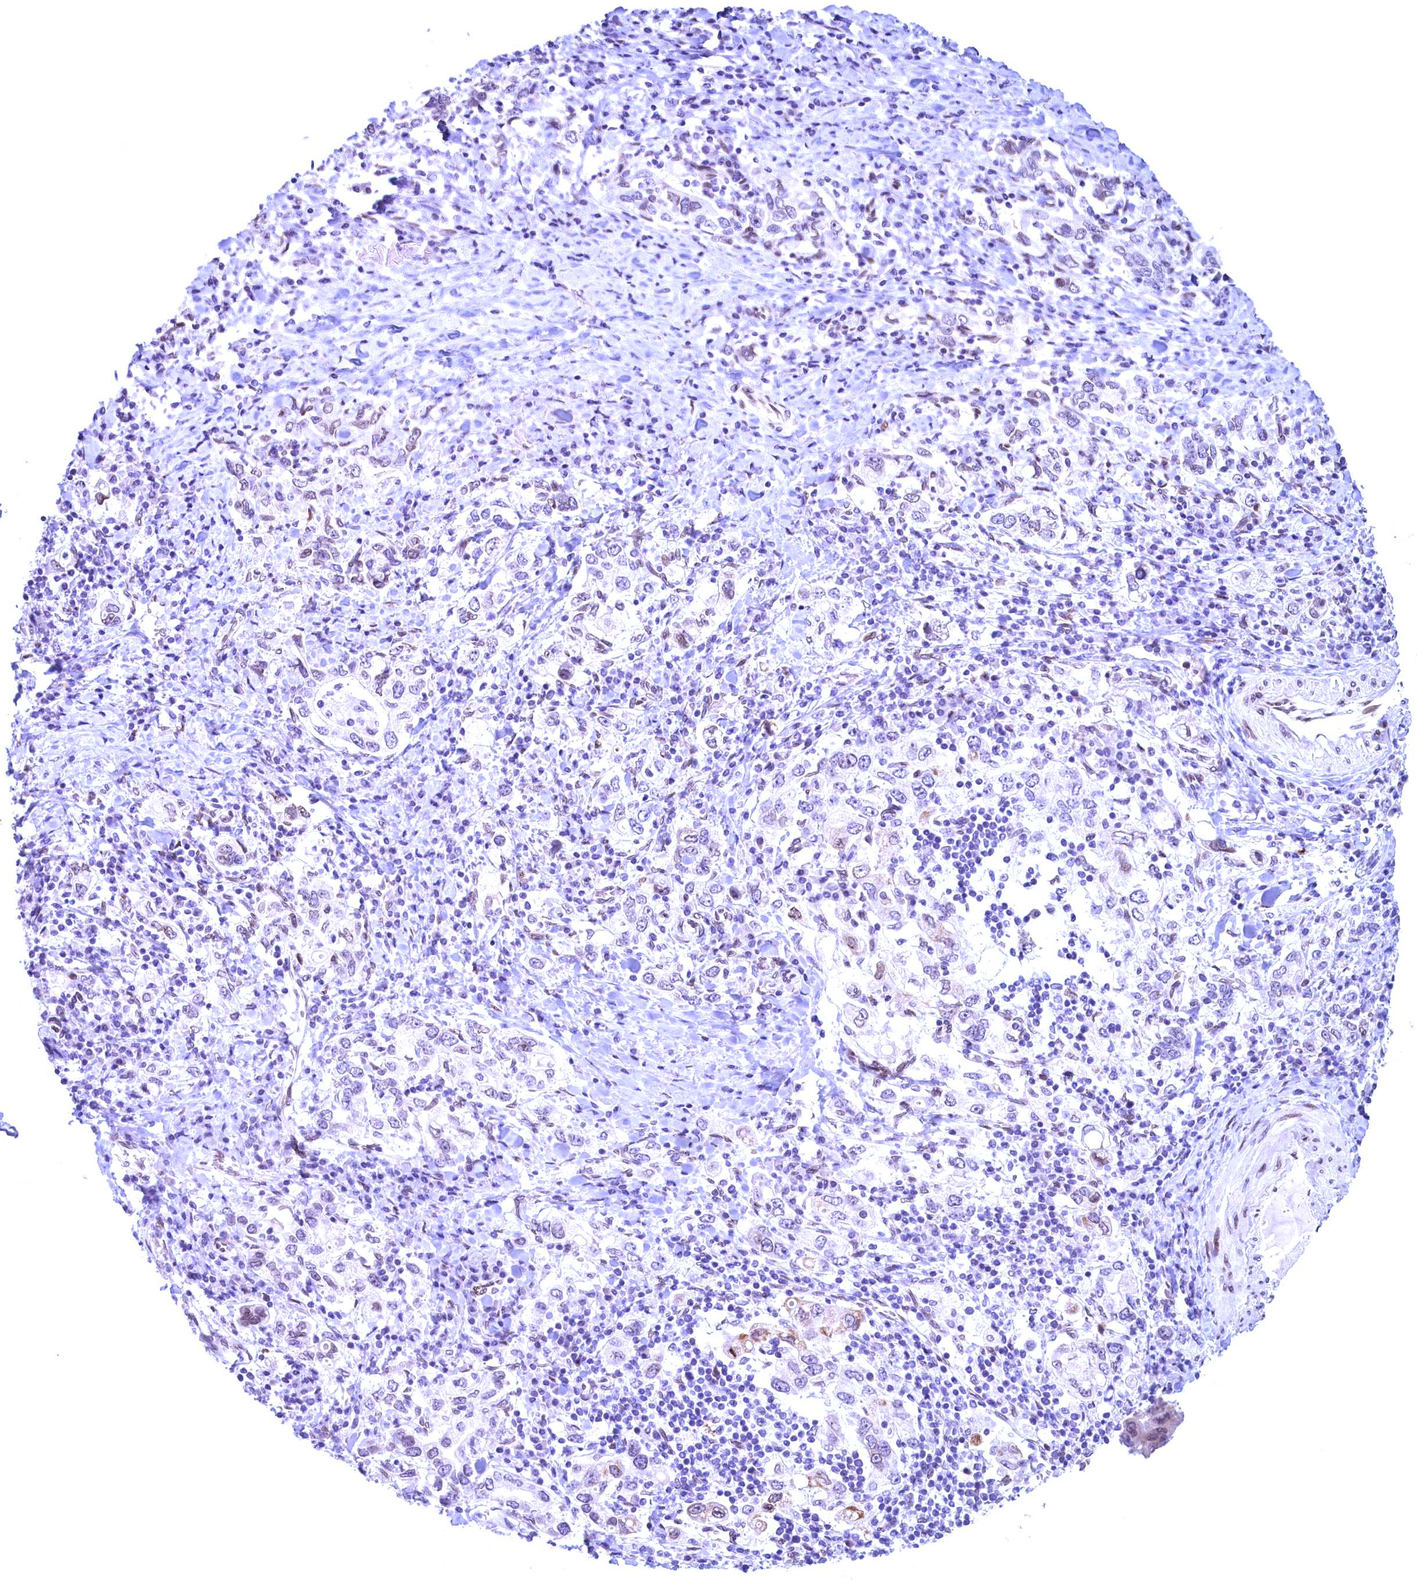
{"staining": {"intensity": "weak", "quantity": "<25%", "location": "cytoplasmic/membranous,nuclear"}, "tissue": "stomach cancer", "cell_type": "Tumor cells", "image_type": "cancer", "snomed": [{"axis": "morphology", "description": "Adenocarcinoma, NOS"}, {"axis": "topography", "description": "Stomach, upper"}, {"axis": "topography", "description": "Stomach"}], "caption": "The immunohistochemistry photomicrograph has no significant positivity in tumor cells of stomach adenocarcinoma tissue.", "gene": "GPSM1", "patient": {"sex": "male", "age": 62}}